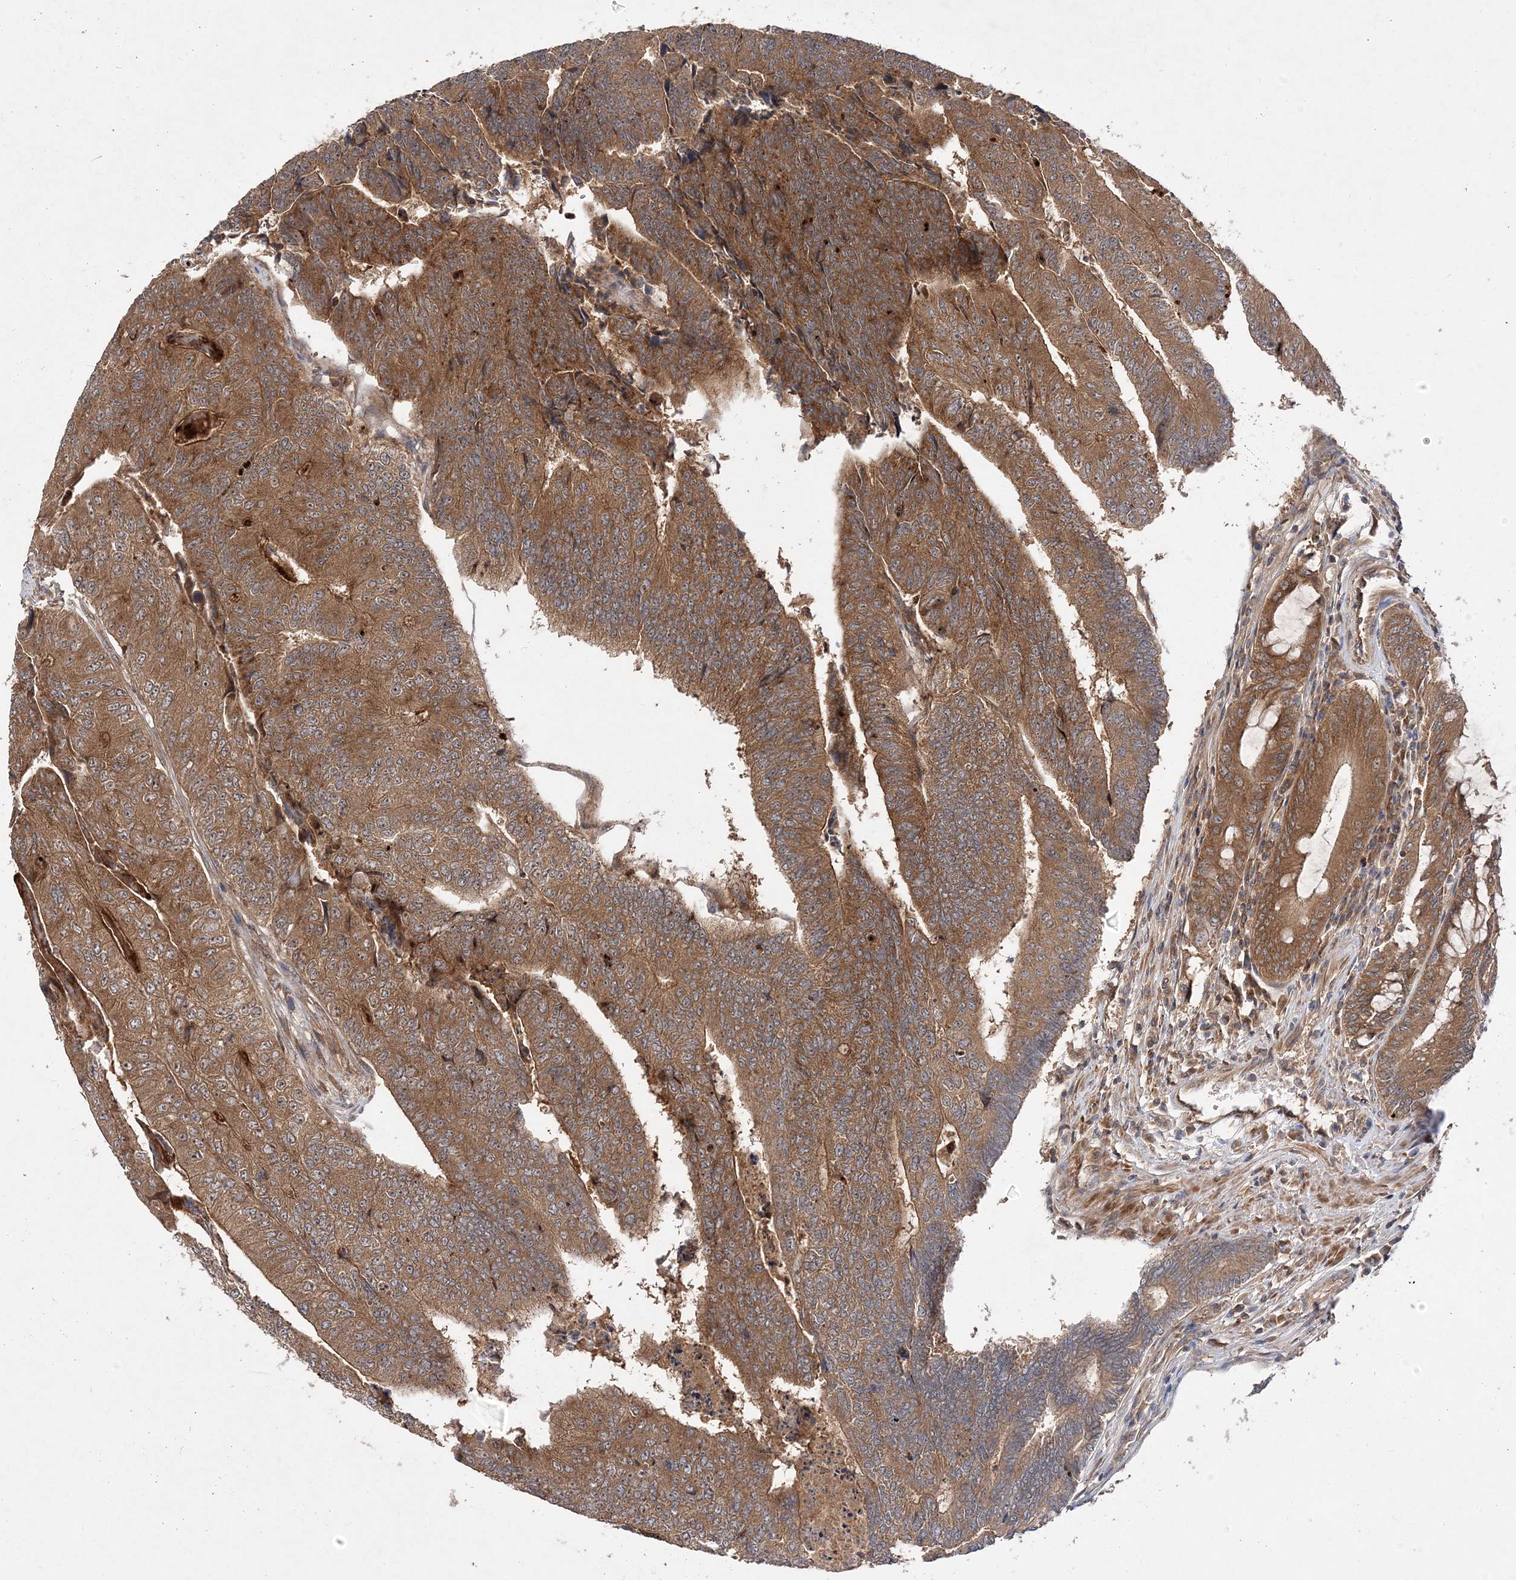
{"staining": {"intensity": "moderate", "quantity": ">75%", "location": "cytoplasmic/membranous"}, "tissue": "colorectal cancer", "cell_type": "Tumor cells", "image_type": "cancer", "snomed": [{"axis": "morphology", "description": "Adenocarcinoma, NOS"}, {"axis": "topography", "description": "Colon"}], "caption": "Tumor cells reveal medium levels of moderate cytoplasmic/membranous expression in about >75% of cells in human colorectal cancer.", "gene": "TMEM9B", "patient": {"sex": "female", "age": 67}}